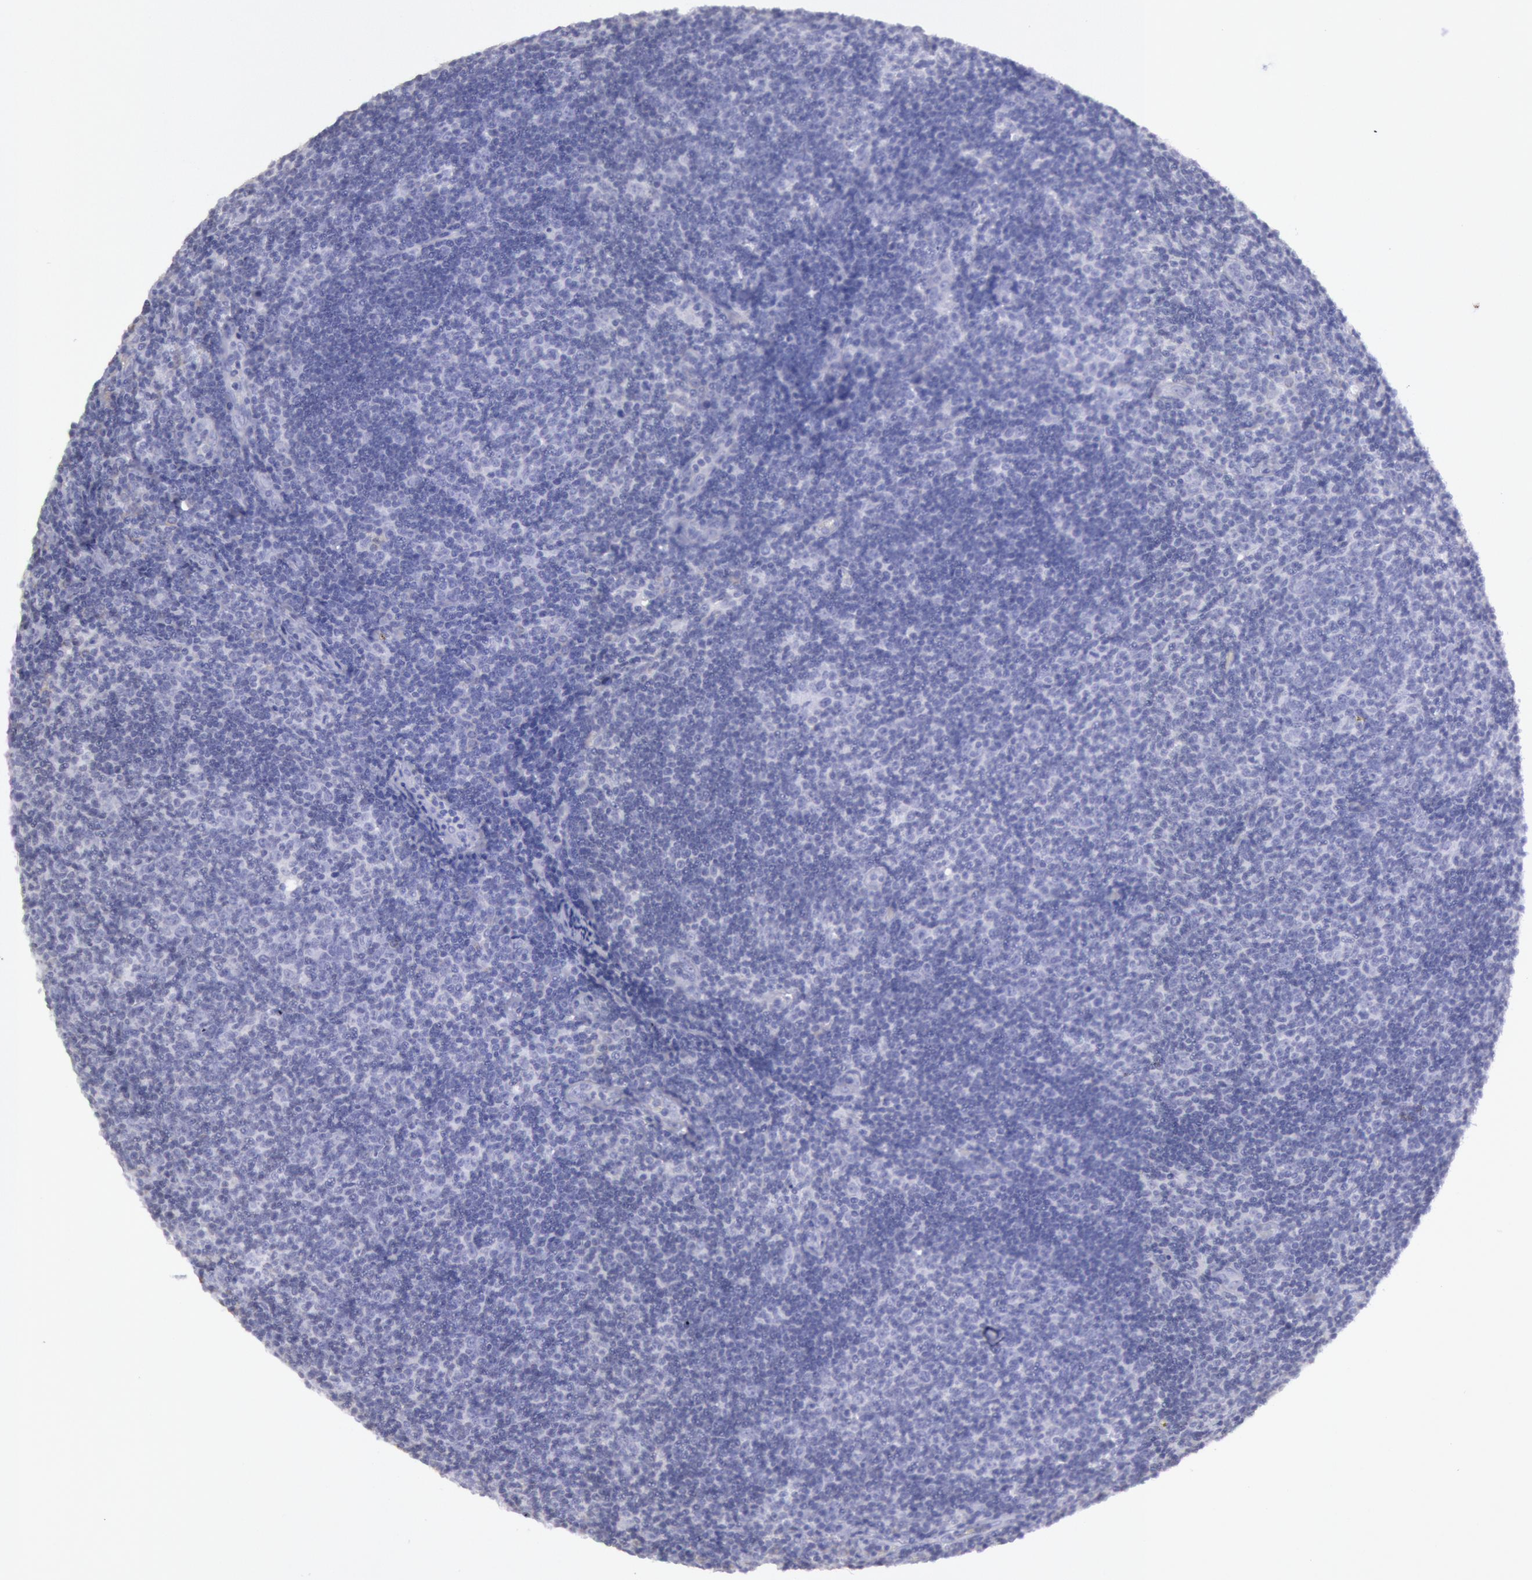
{"staining": {"intensity": "negative", "quantity": "none", "location": "none"}, "tissue": "lymphoma", "cell_type": "Tumor cells", "image_type": "cancer", "snomed": [{"axis": "morphology", "description": "Malignant lymphoma, non-Hodgkin's type, Low grade"}, {"axis": "topography", "description": "Lymph node"}], "caption": "Tumor cells are negative for protein expression in human lymphoma.", "gene": "MYH7", "patient": {"sex": "male", "age": 49}}